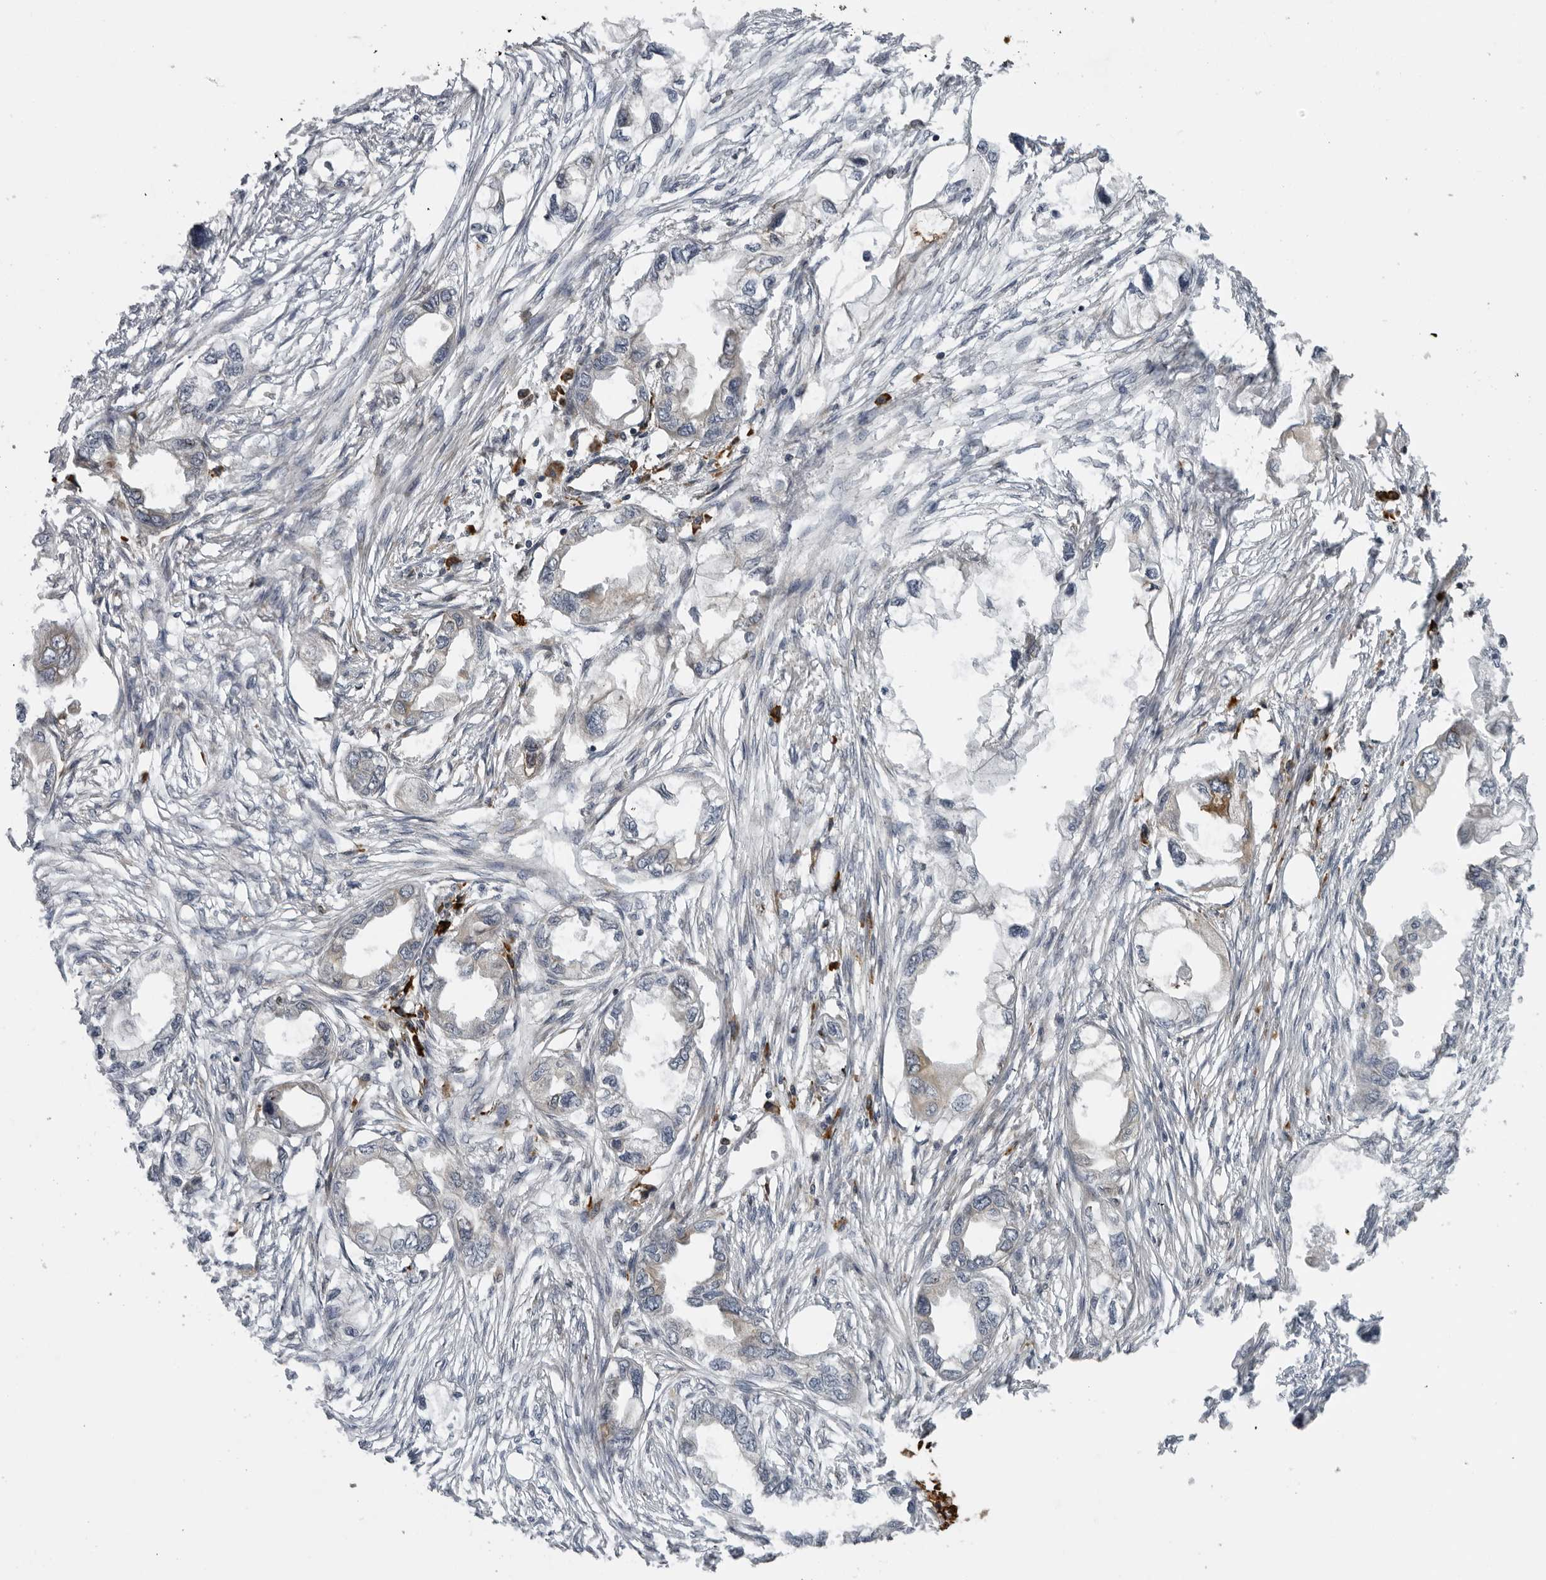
{"staining": {"intensity": "negative", "quantity": "none", "location": "none"}, "tissue": "endometrial cancer", "cell_type": "Tumor cells", "image_type": "cancer", "snomed": [{"axis": "morphology", "description": "Adenocarcinoma, NOS"}, {"axis": "morphology", "description": "Adenocarcinoma, metastatic, NOS"}, {"axis": "topography", "description": "Adipose tissue"}, {"axis": "topography", "description": "Endometrium"}], "caption": "This is an IHC image of endometrial adenocarcinoma. There is no positivity in tumor cells.", "gene": "ALPK2", "patient": {"sex": "female", "age": 67}}